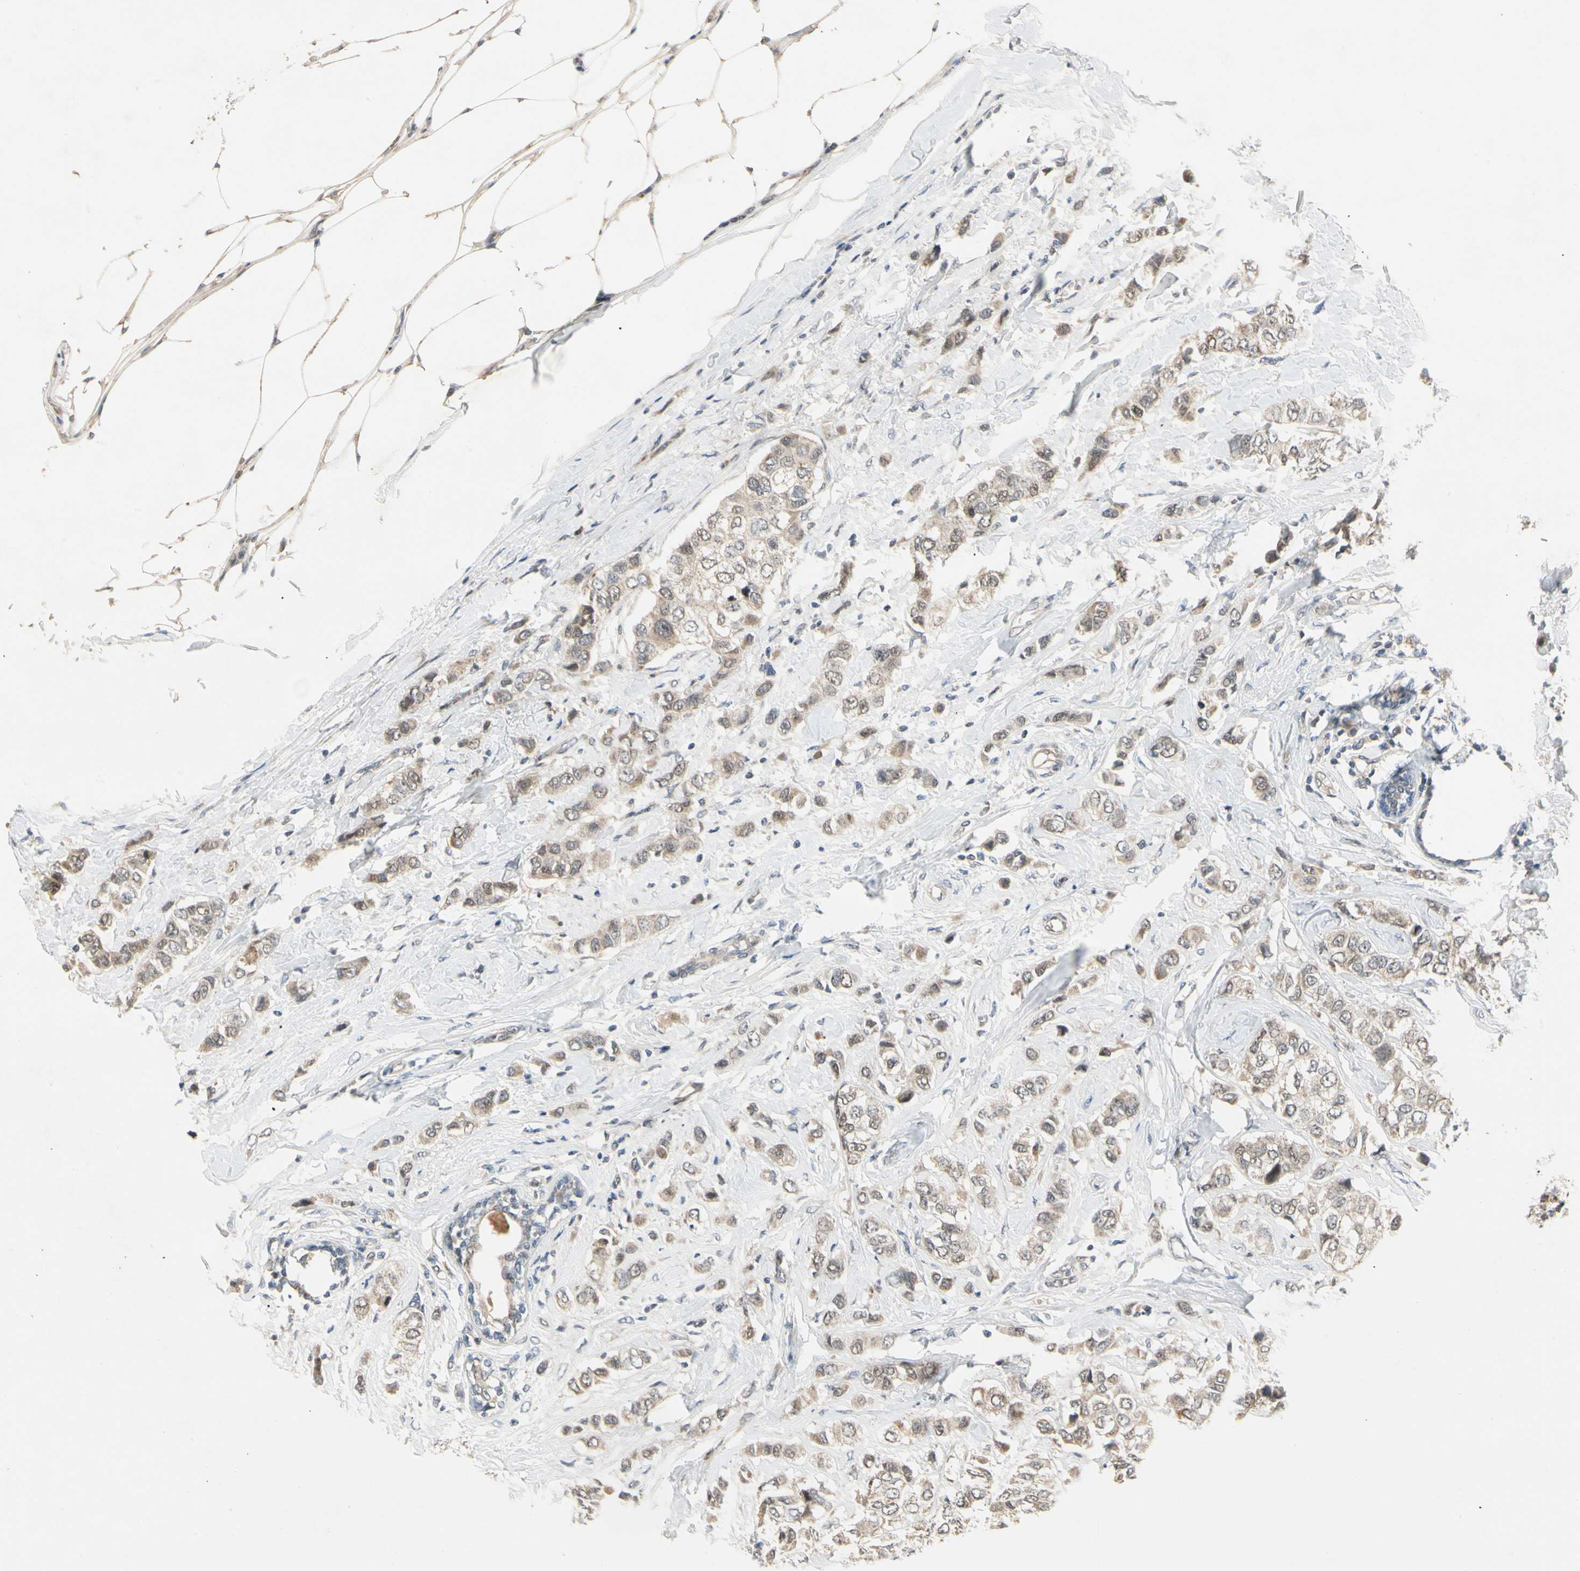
{"staining": {"intensity": "weak", "quantity": ">75%", "location": "cytoplasmic/membranous"}, "tissue": "breast cancer", "cell_type": "Tumor cells", "image_type": "cancer", "snomed": [{"axis": "morphology", "description": "Duct carcinoma"}, {"axis": "topography", "description": "Breast"}], "caption": "A brown stain labels weak cytoplasmic/membranous staining of a protein in human breast cancer tumor cells.", "gene": "RIOX2", "patient": {"sex": "female", "age": 50}}